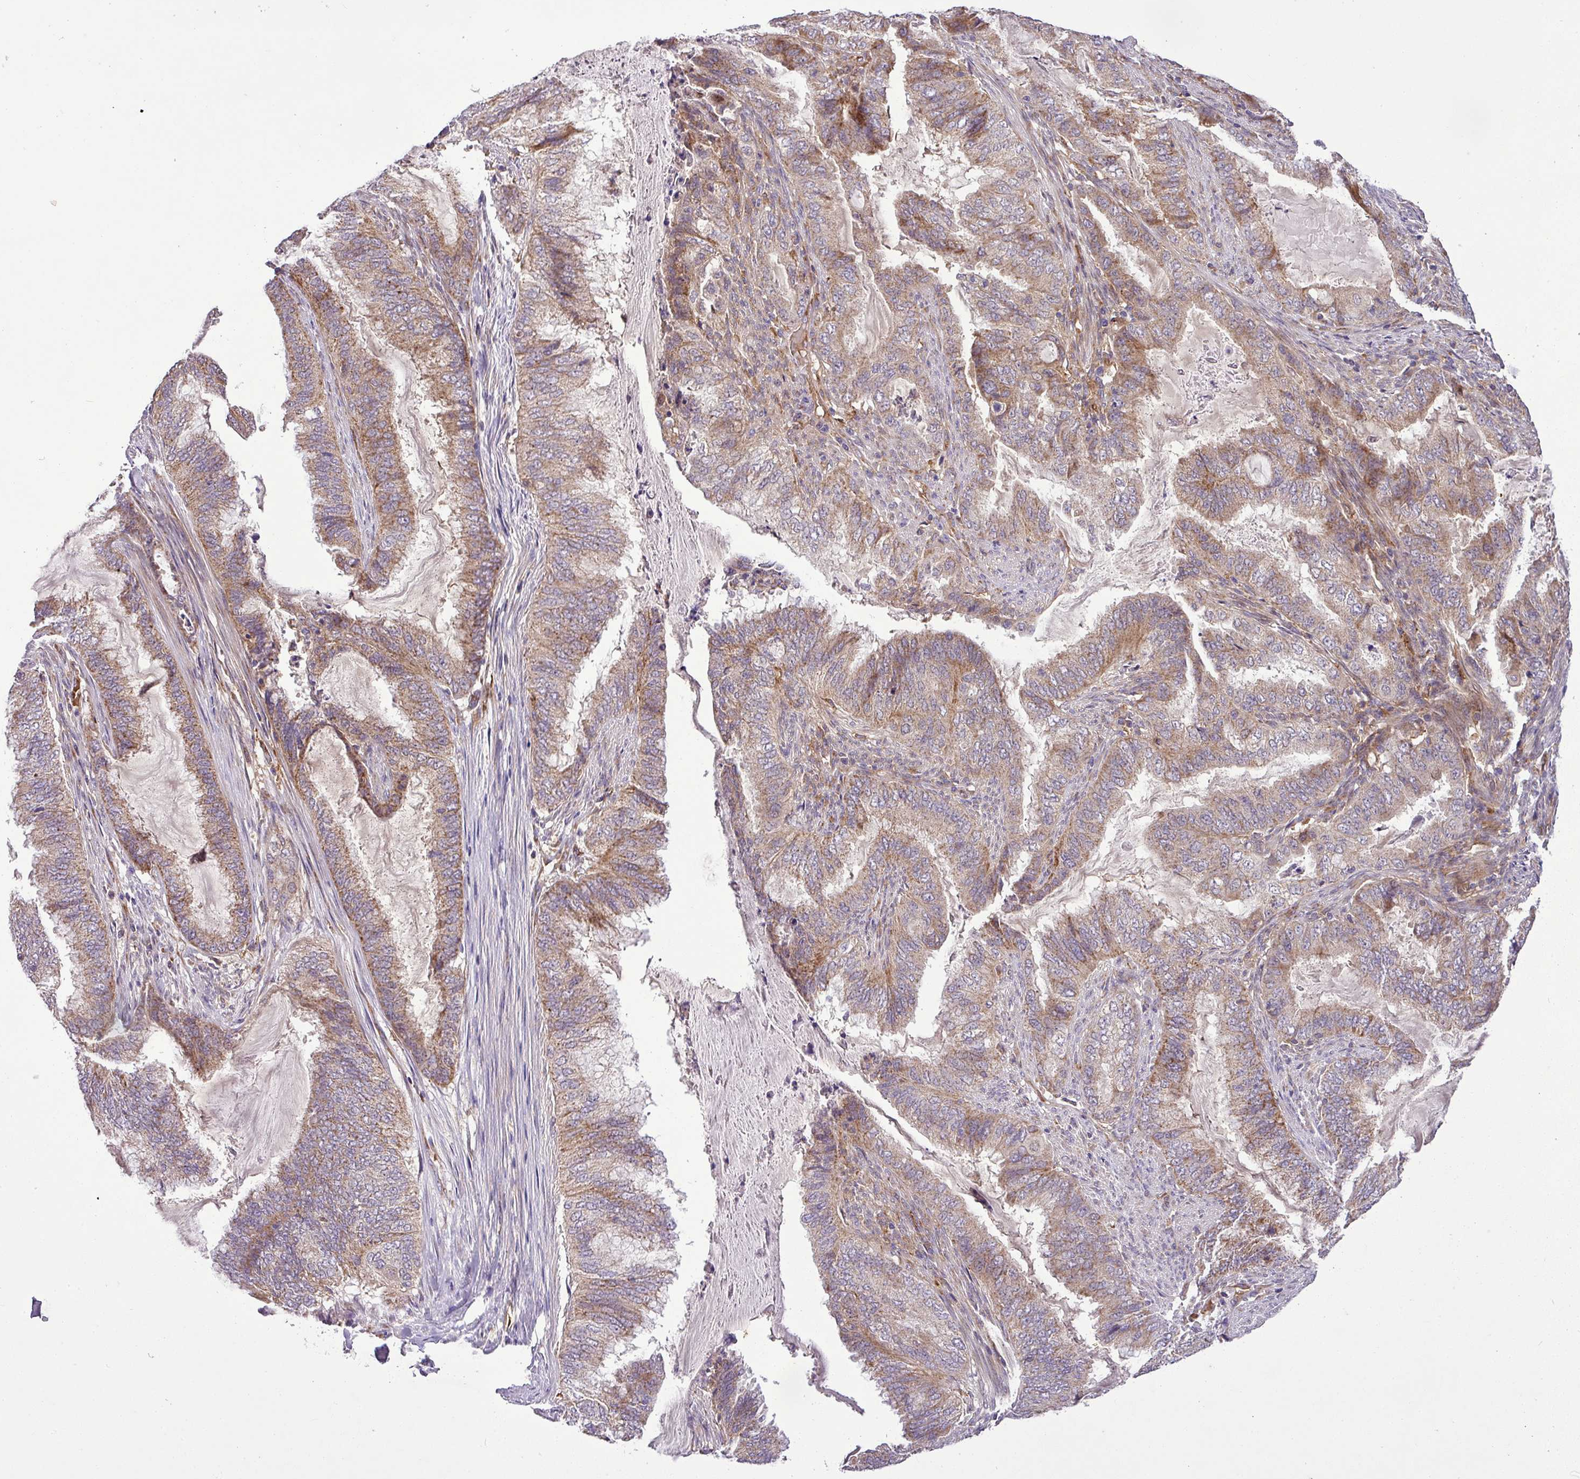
{"staining": {"intensity": "moderate", "quantity": ">75%", "location": "cytoplasmic/membranous"}, "tissue": "endometrial cancer", "cell_type": "Tumor cells", "image_type": "cancer", "snomed": [{"axis": "morphology", "description": "Adenocarcinoma, NOS"}, {"axis": "topography", "description": "Endometrium"}], "caption": "Endometrial cancer stained with a protein marker reveals moderate staining in tumor cells.", "gene": "ZNF513", "patient": {"sex": "female", "age": 51}}